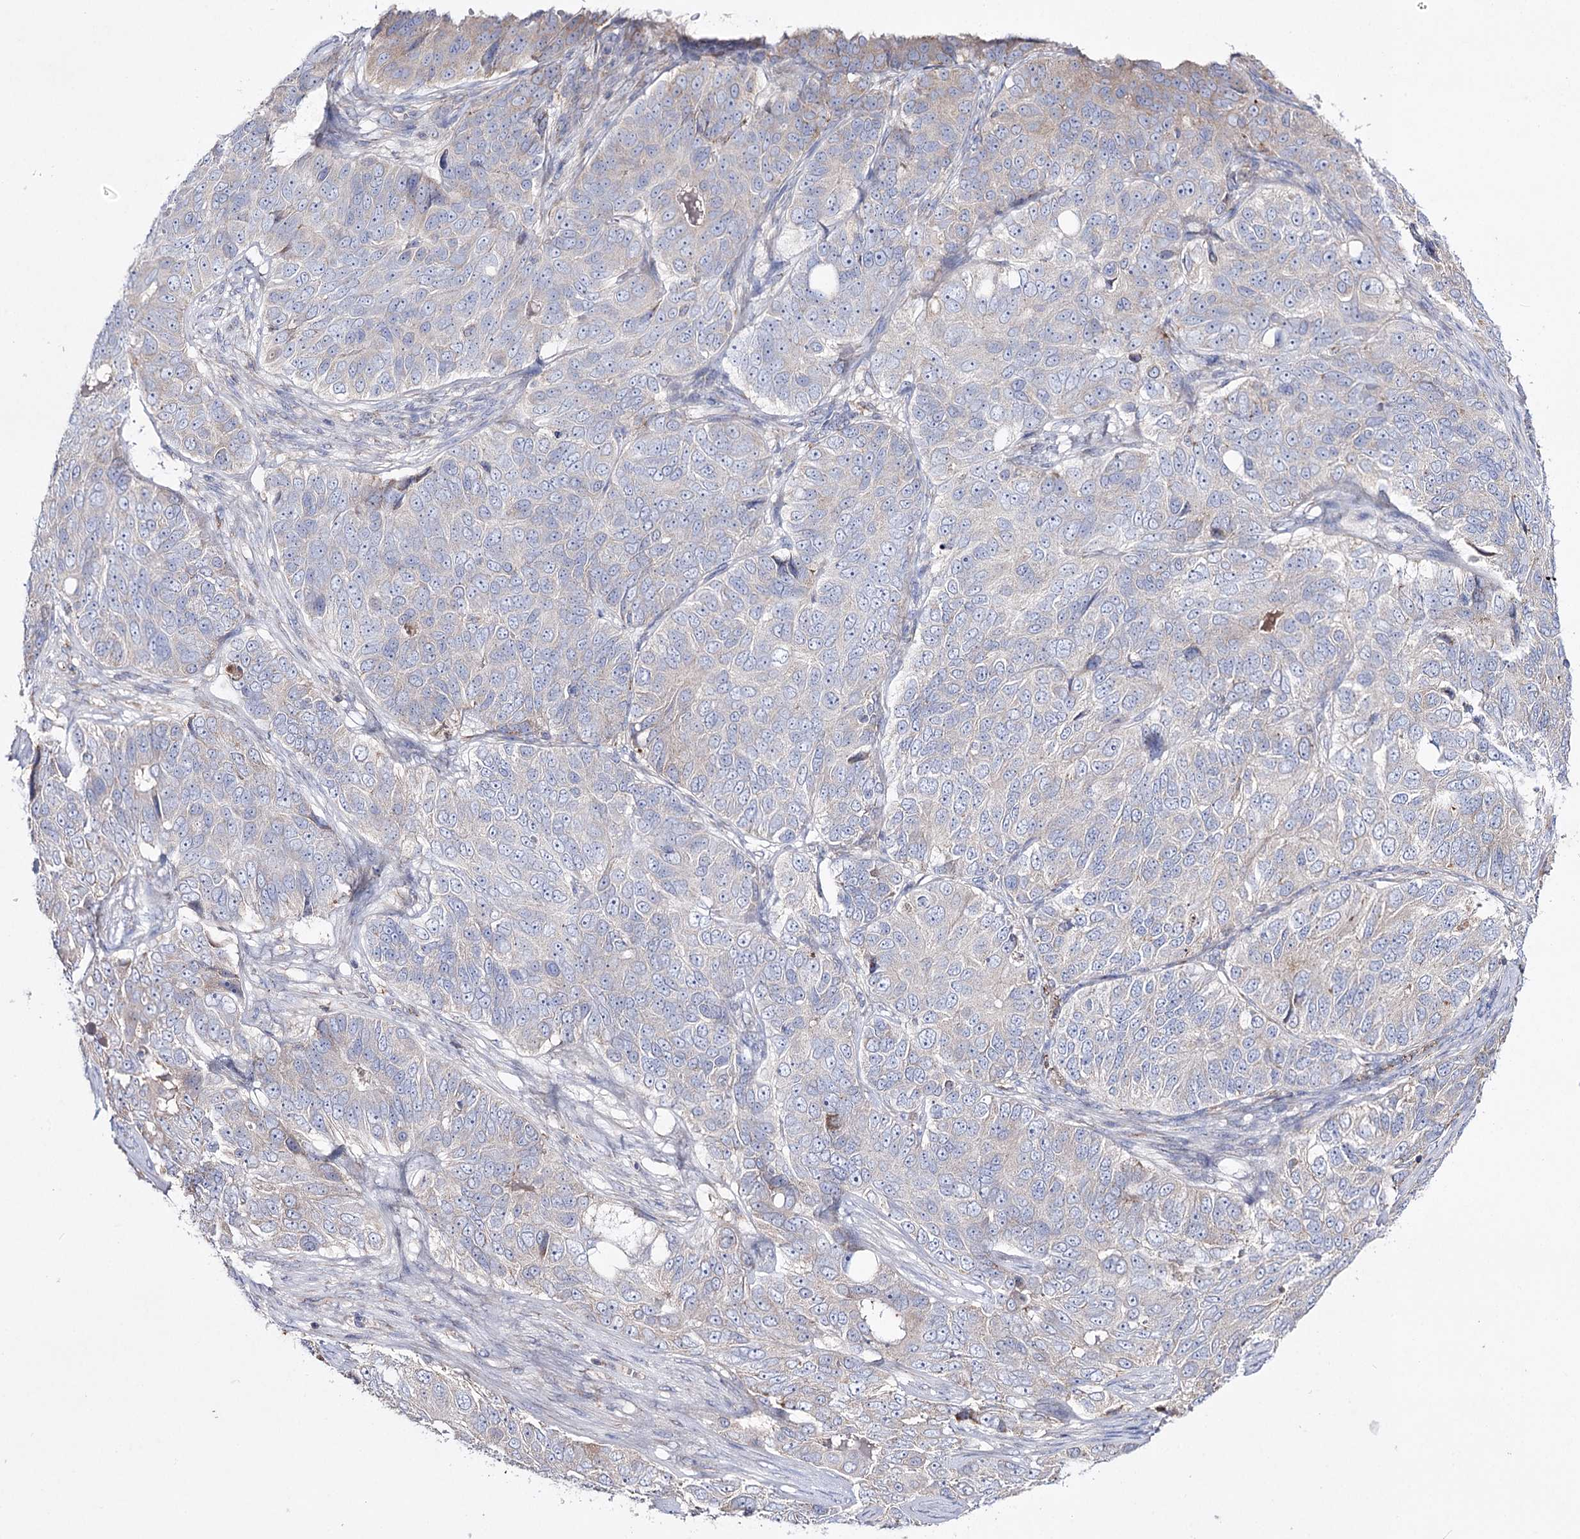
{"staining": {"intensity": "weak", "quantity": "<25%", "location": "cytoplasmic/membranous"}, "tissue": "ovarian cancer", "cell_type": "Tumor cells", "image_type": "cancer", "snomed": [{"axis": "morphology", "description": "Carcinoma, endometroid"}, {"axis": "topography", "description": "Ovary"}], "caption": "Tumor cells are negative for brown protein staining in endometroid carcinoma (ovarian).", "gene": "NAGLU", "patient": {"sex": "female", "age": 51}}